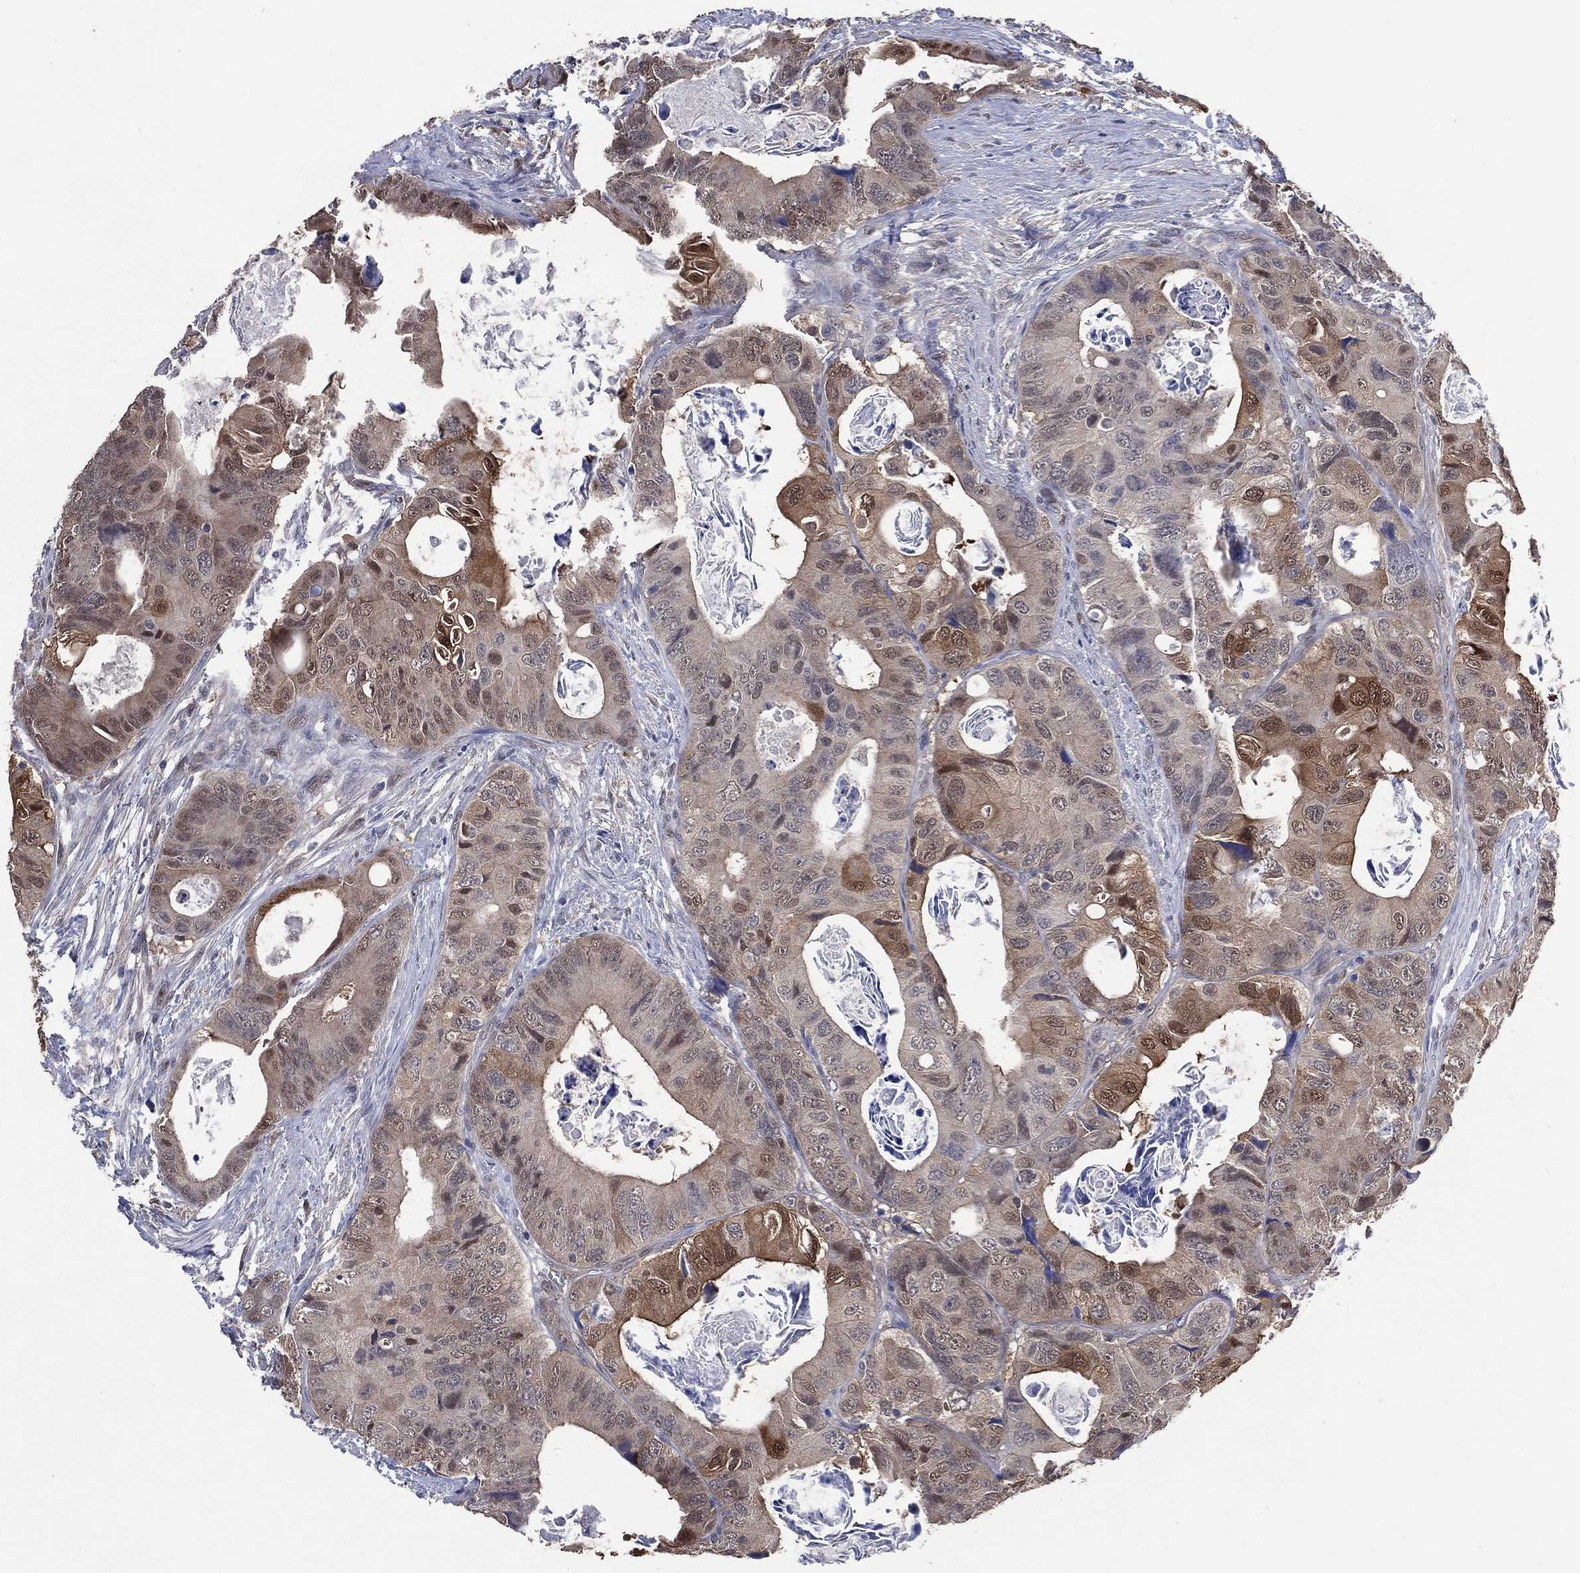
{"staining": {"intensity": "moderate", "quantity": "<25%", "location": "cytoplasmic/membranous"}, "tissue": "colorectal cancer", "cell_type": "Tumor cells", "image_type": "cancer", "snomed": [{"axis": "morphology", "description": "Adenocarcinoma, NOS"}, {"axis": "topography", "description": "Rectum"}], "caption": "The immunohistochemical stain labels moderate cytoplasmic/membranous positivity in tumor cells of adenocarcinoma (colorectal) tissue.", "gene": "AK1", "patient": {"sex": "male", "age": 64}}